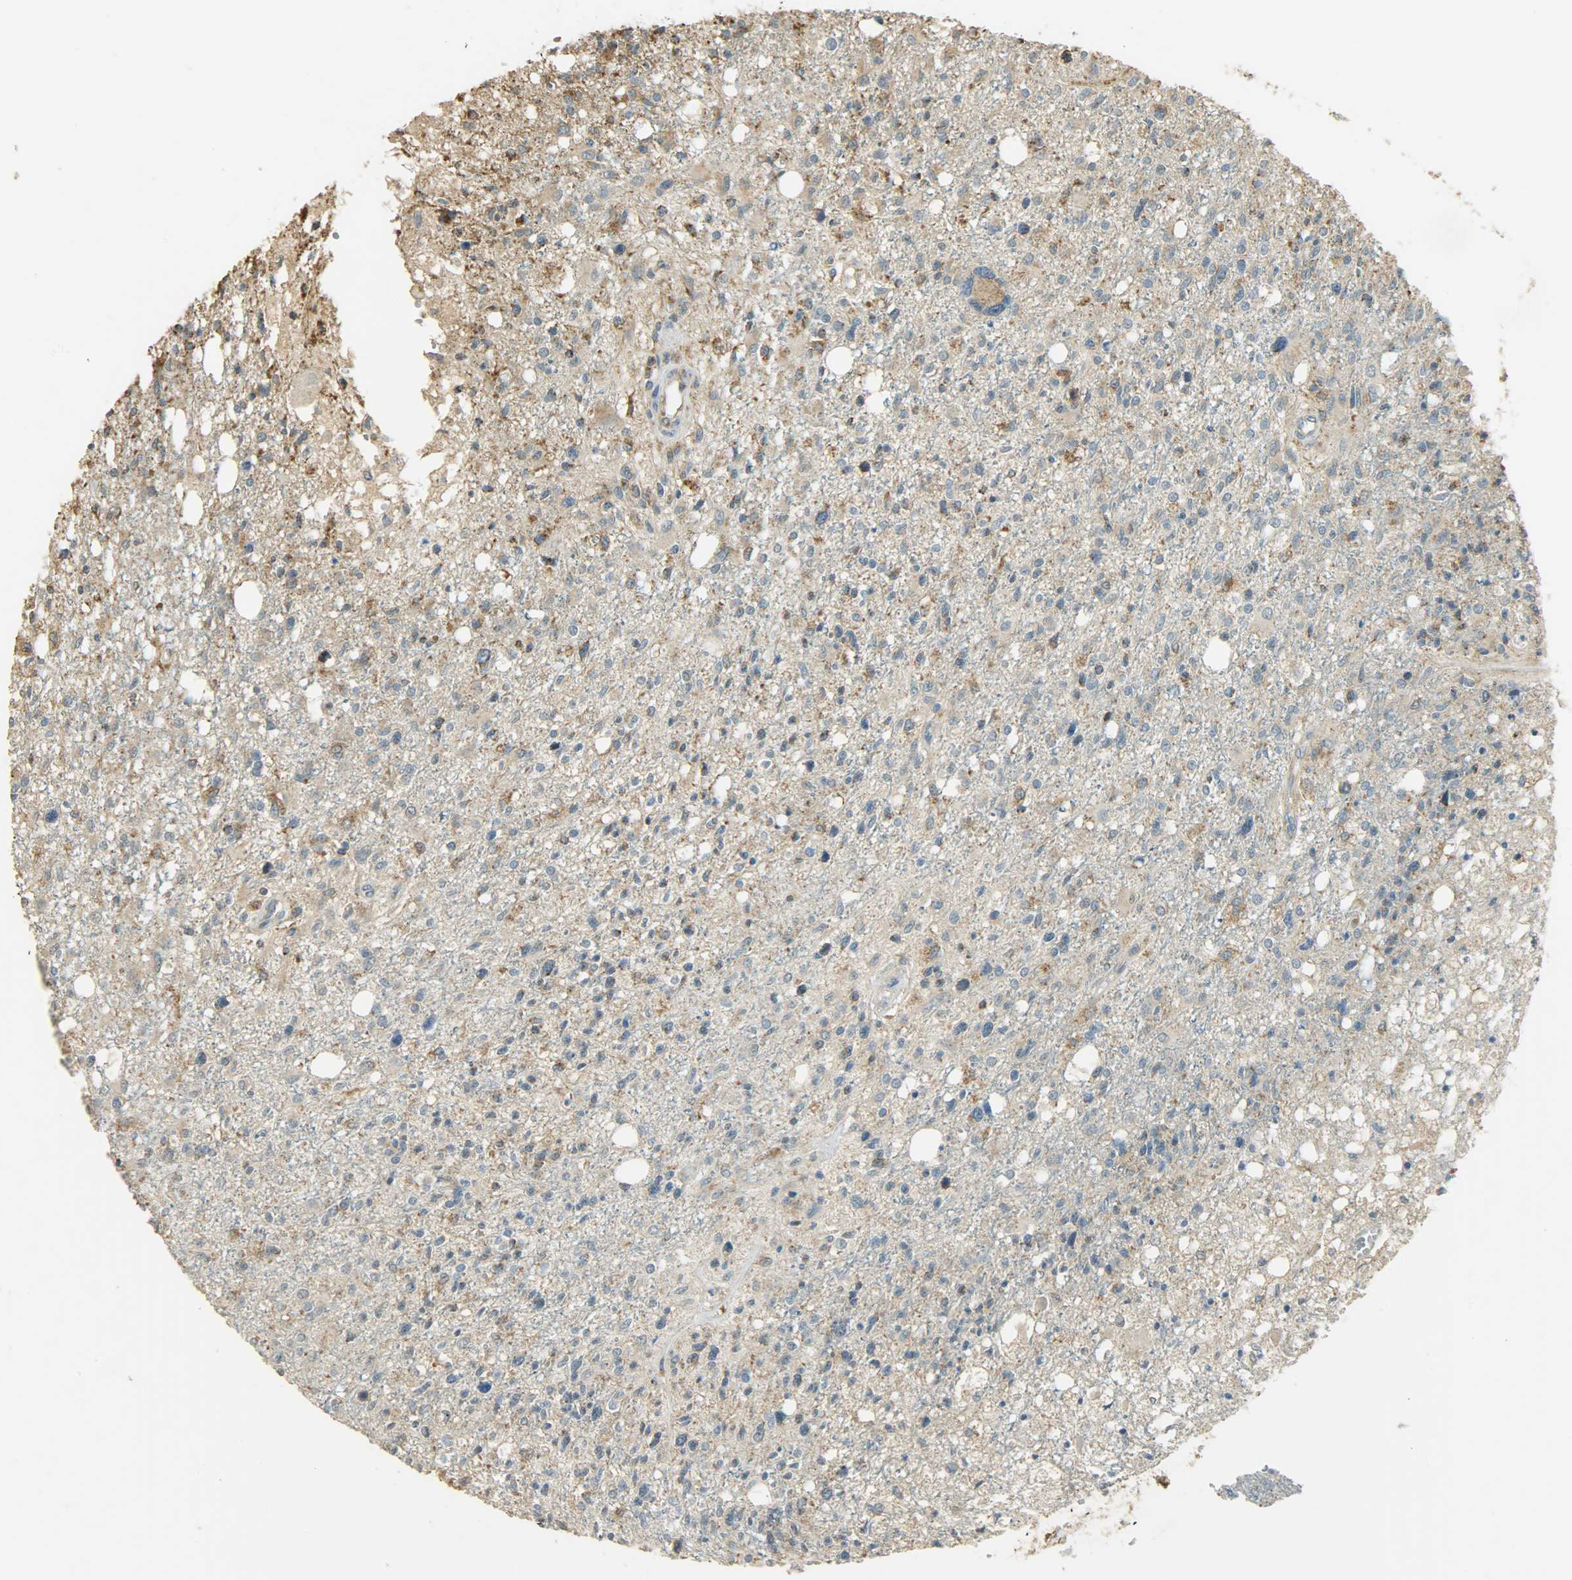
{"staining": {"intensity": "weak", "quantity": ">75%", "location": "cytoplasmic/membranous"}, "tissue": "glioma", "cell_type": "Tumor cells", "image_type": "cancer", "snomed": [{"axis": "morphology", "description": "Glioma, malignant, High grade"}, {"axis": "topography", "description": "Cerebral cortex"}], "caption": "Immunohistochemical staining of glioma demonstrates weak cytoplasmic/membranous protein expression in approximately >75% of tumor cells. (Brightfield microscopy of DAB IHC at high magnification).", "gene": "HDHD5", "patient": {"sex": "male", "age": 76}}